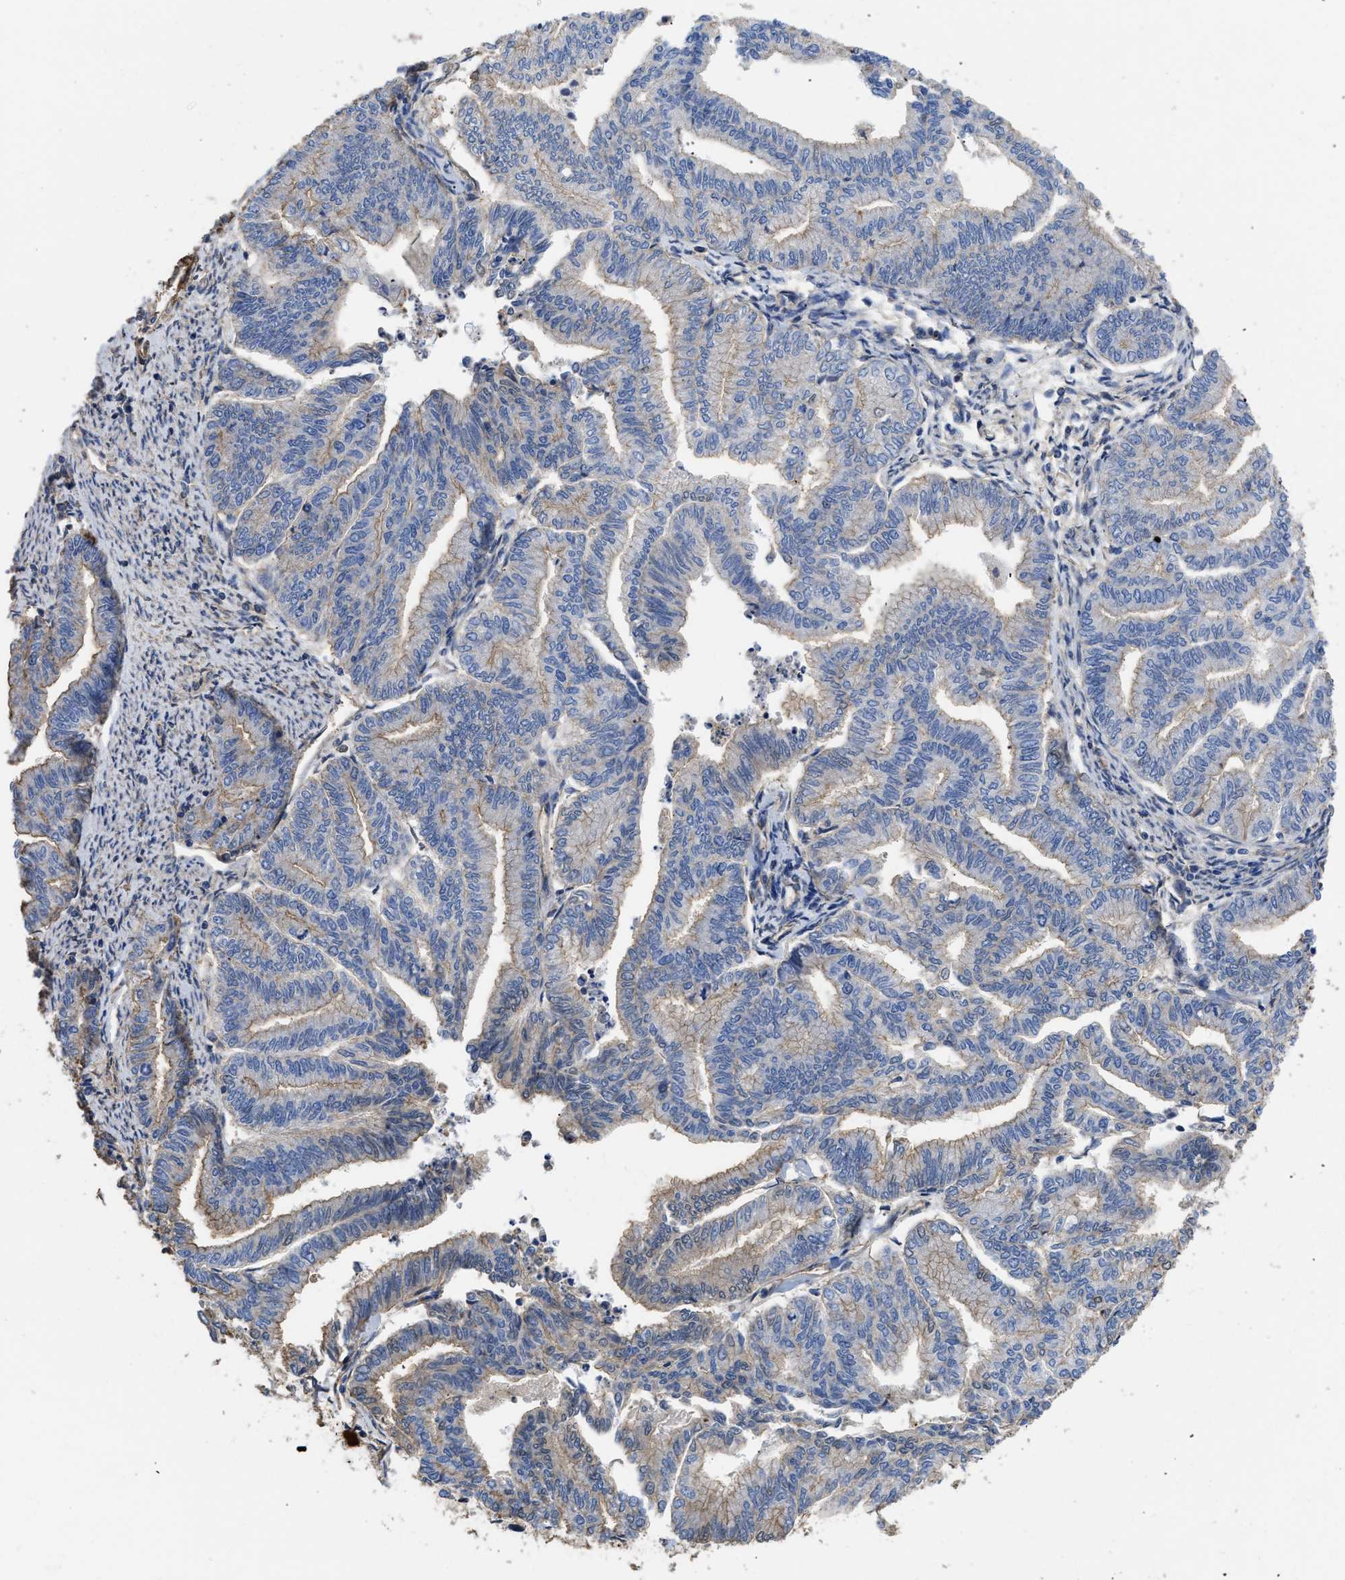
{"staining": {"intensity": "weak", "quantity": "<25%", "location": "cytoplasmic/membranous"}, "tissue": "endometrial cancer", "cell_type": "Tumor cells", "image_type": "cancer", "snomed": [{"axis": "morphology", "description": "Adenocarcinoma, NOS"}, {"axis": "topography", "description": "Endometrium"}], "caption": "The image displays no staining of tumor cells in adenocarcinoma (endometrial).", "gene": "USP4", "patient": {"sex": "female", "age": 79}}